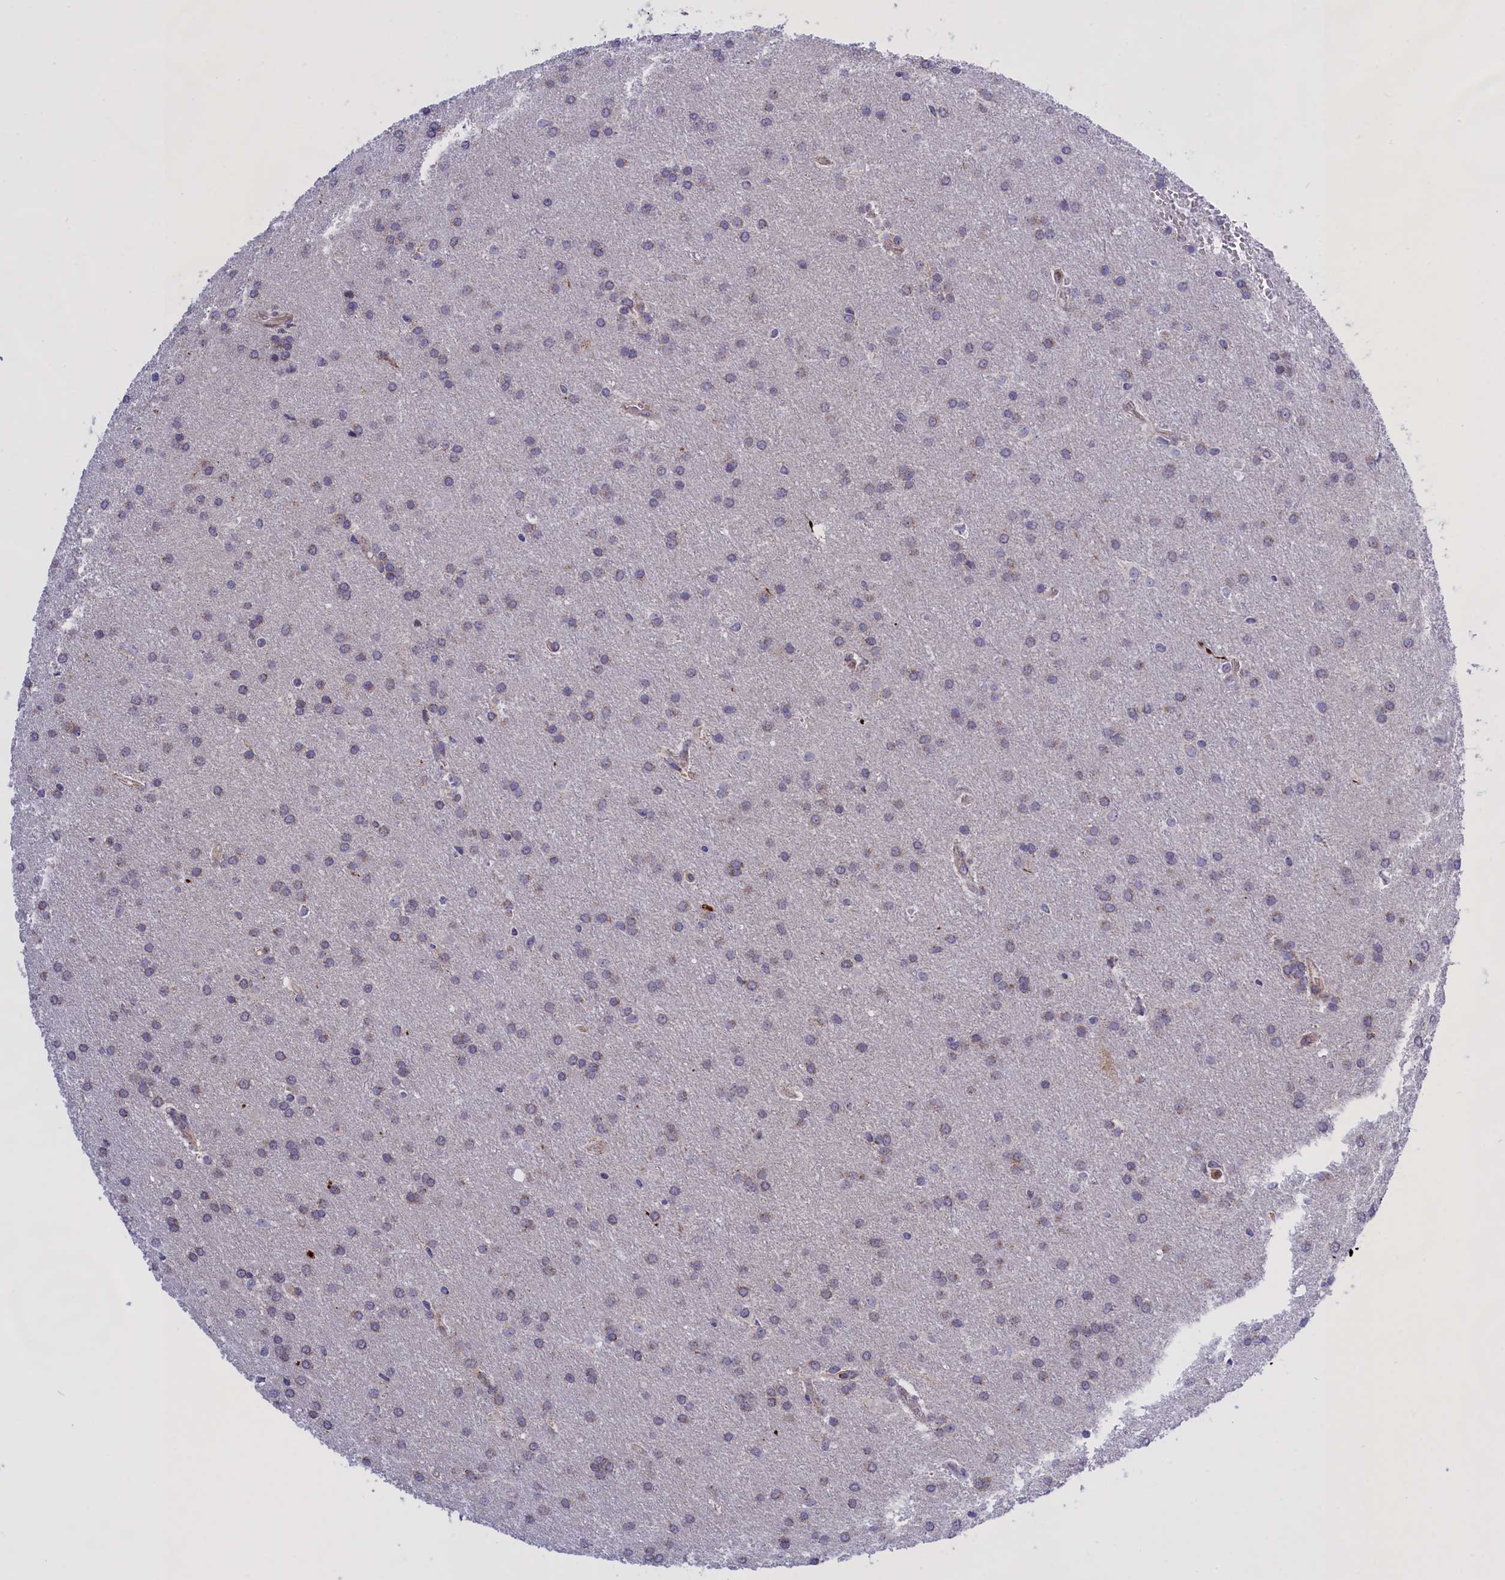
{"staining": {"intensity": "weak", "quantity": "25%-75%", "location": "cytoplasmic/membranous"}, "tissue": "glioma", "cell_type": "Tumor cells", "image_type": "cancer", "snomed": [{"axis": "morphology", "description": "Glioma, malignant, Low grade"}, {"axis": "topography", "description": "Brain"}], "caption": "Tumor cells demonstrate weak cytoplasmic/membranous expression in about 25%-75% of cells in malignant low-grade glioma.", "gene": "MPND", "patient": {"sex": "female", "age": 32}}